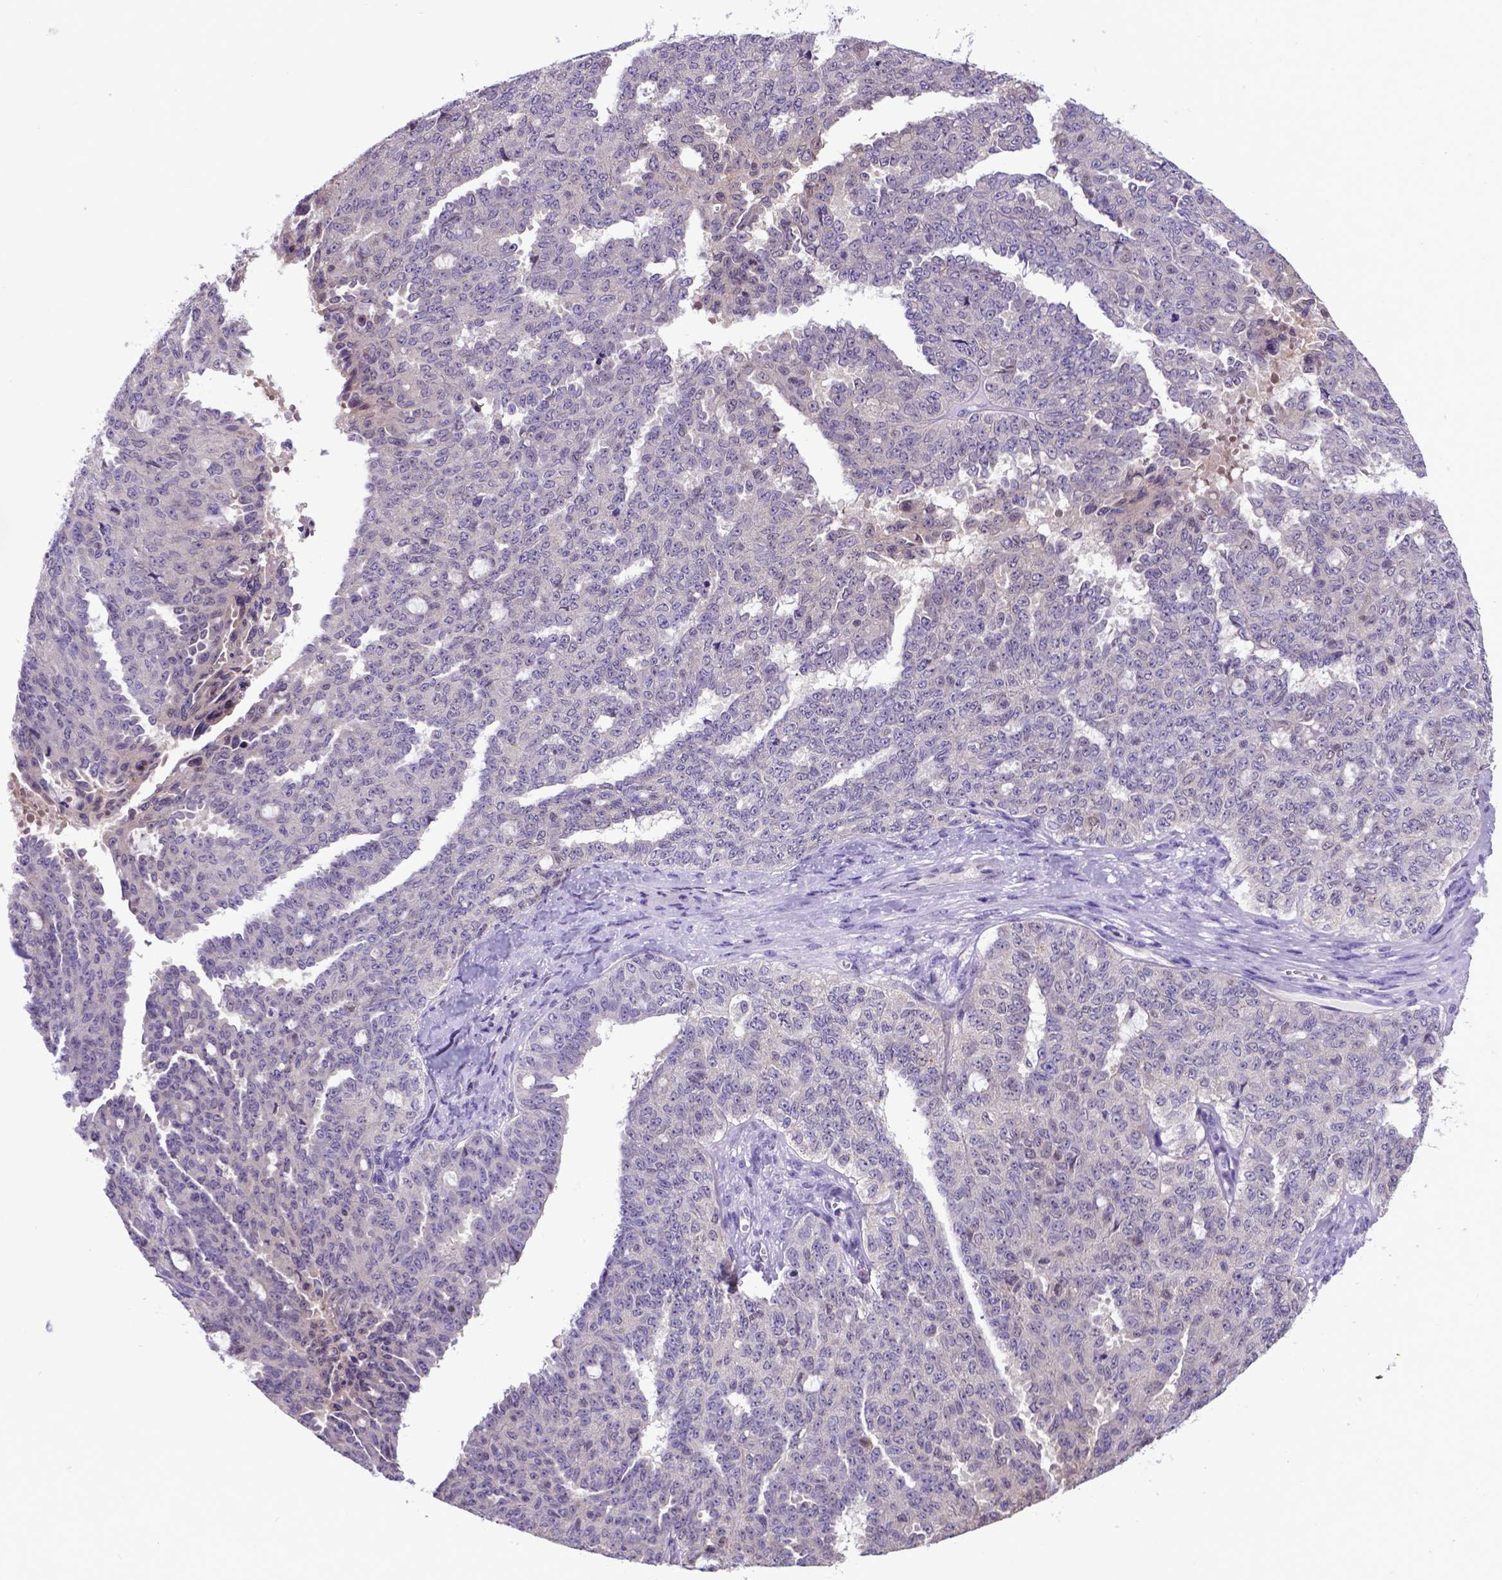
{"staining": {"intensity": "negative", "quantity": "none", "location": "none"}, "tissue": "ovarian cancer", "cell_type": "Tumor cells", "image_type": "cancer", "snomed": [{"axis": "morphology", "description": "Cystadenocarcinoma, serous, NOS"}, {"axis": "topography", "description": "Ovary"}], "caption": "The image demonstrates no staining of tumor cells in ovarian cancer (serous cystadenocarcinoma).", "gene": "ADRA2B", "patient": {"sex": "female", "age": 71}}